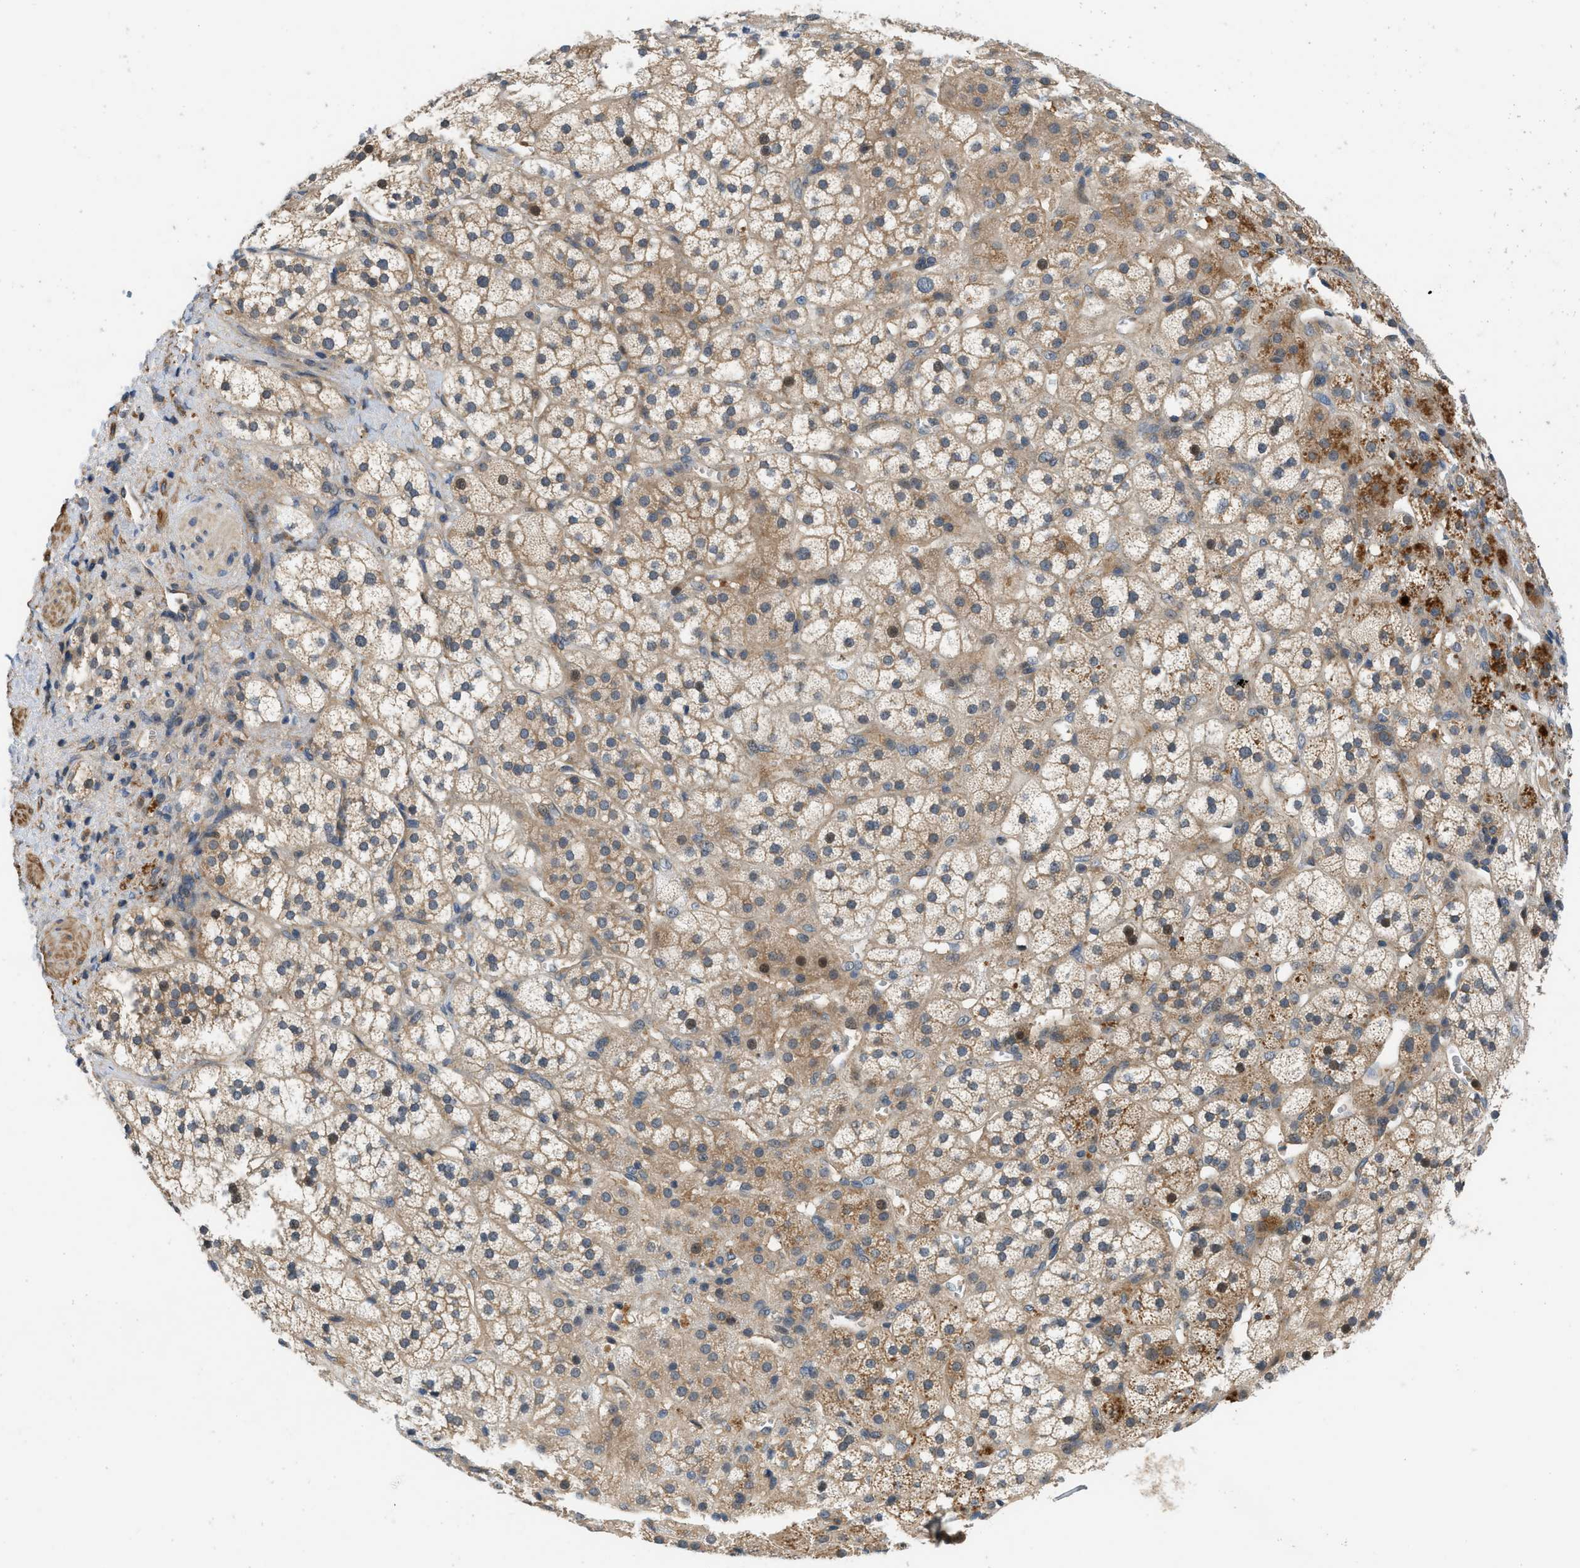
{"staining": {"intensity": "moderate", "quantity": ">75%", "location": "cytoplasmic/membranous"}, "tissue": "adrenal gland", "cell_type": "Glandular cells", "image_type": "normal", "snomed": [{"axis": "morphology", "description": "Normal tissue, NOS"}, {"axis": "topography", "description": "Adrenal gland"}], "caption": "High-power microscopy captured an immunohistochemistry histopathology image of benign adrenal gland, revealing moderate cytoplasmic/membranous expression in approximately >75% of glandular cells.", "gene": "GPR31", "patient": {"sex": "male", "age": 56}}